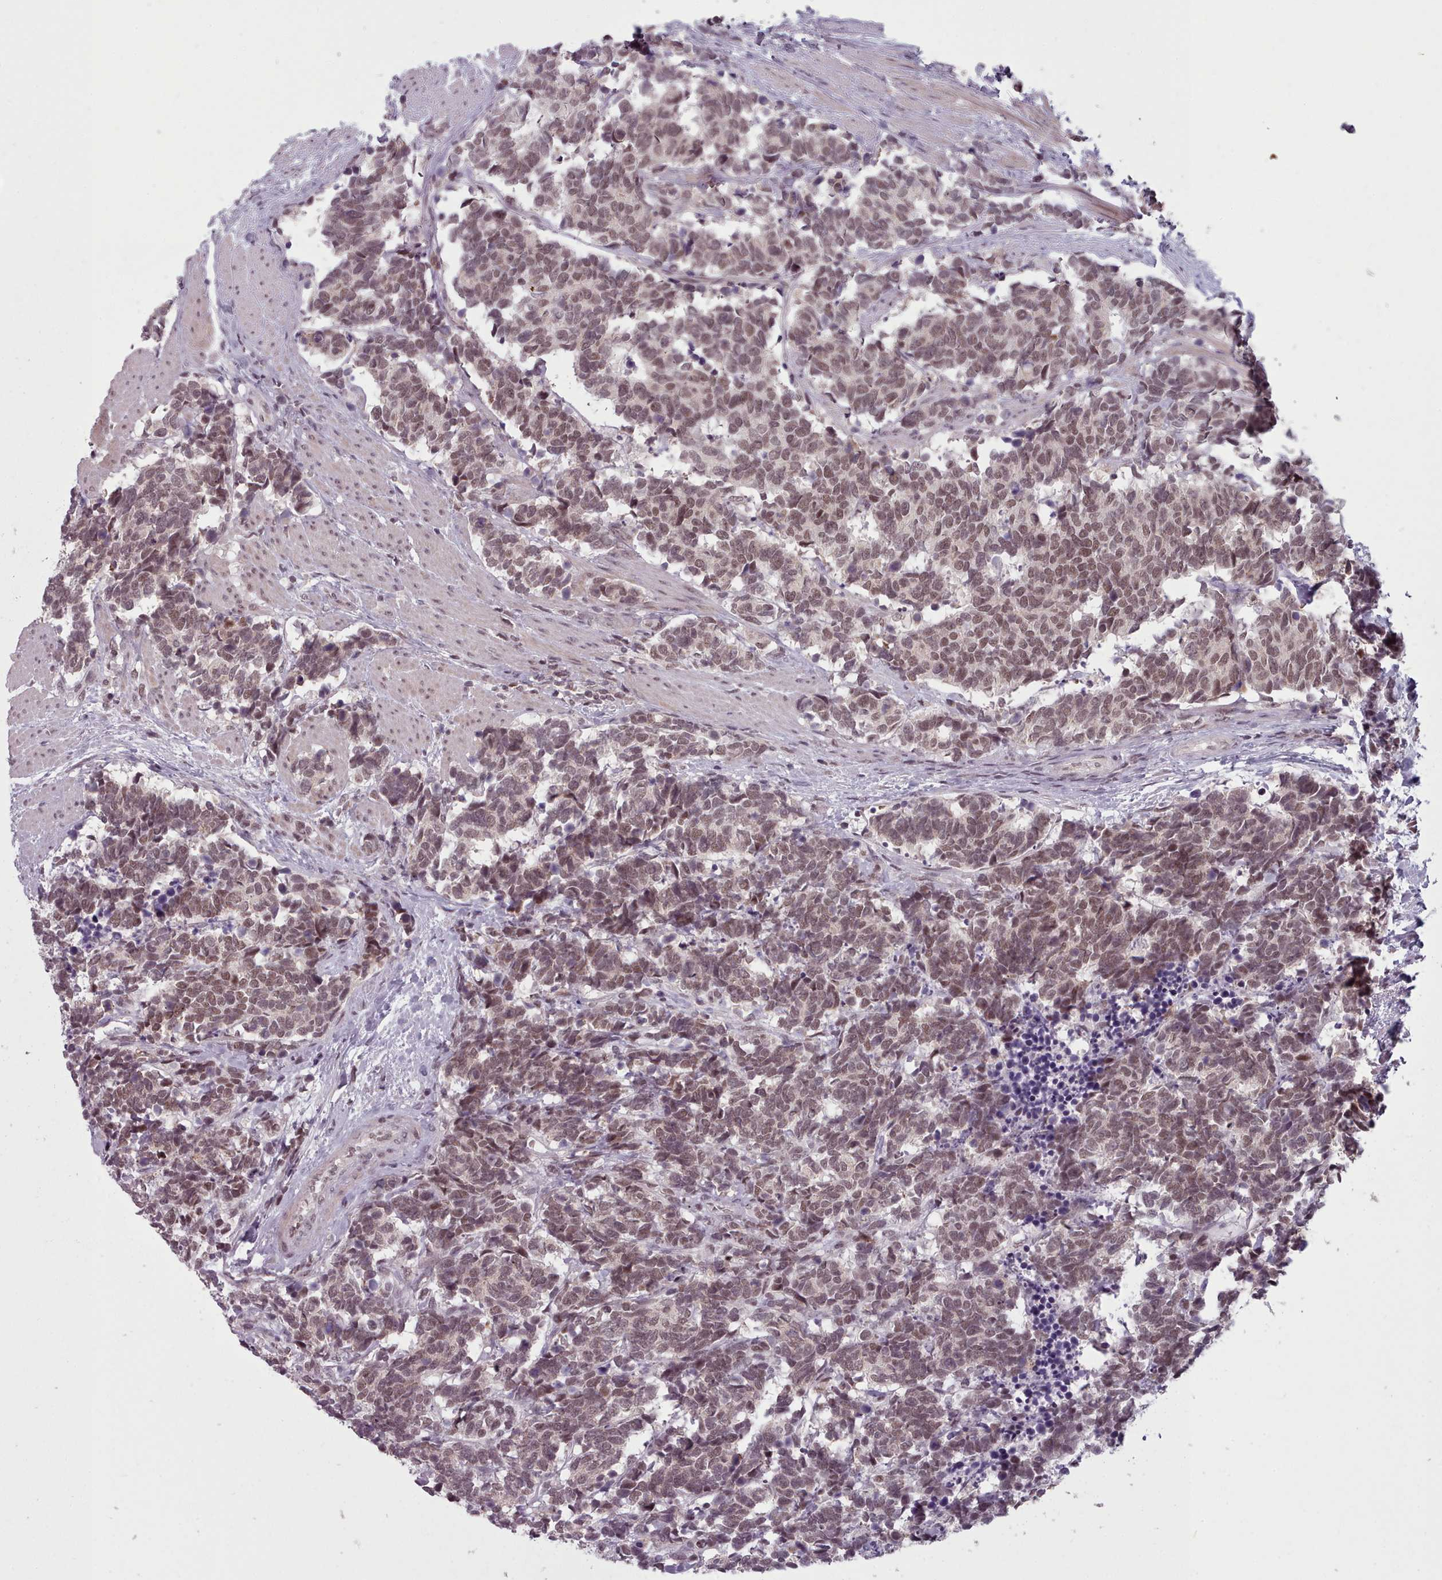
{"staining": {"intensity": "moderate", "quantity": ">75%", "location": "nuclear"}, "tissue": "carcinoid", "cell_type": "Tumor cells", "image_type": "cancer", "snomed": [{"axis": "morphology", "description": "Carcinoma, NOS"}, {"axis": "morphology", "description": "Carcinoid, malignant, NOS"}, {"axis": "topography", "description": "Prostate"}], "caption": "Human carcinoma stained with a protein marker reveals moderate staining in tumor cells.", "gene": "SRSF9", "patient": {"sex": "male", "age": 57}}